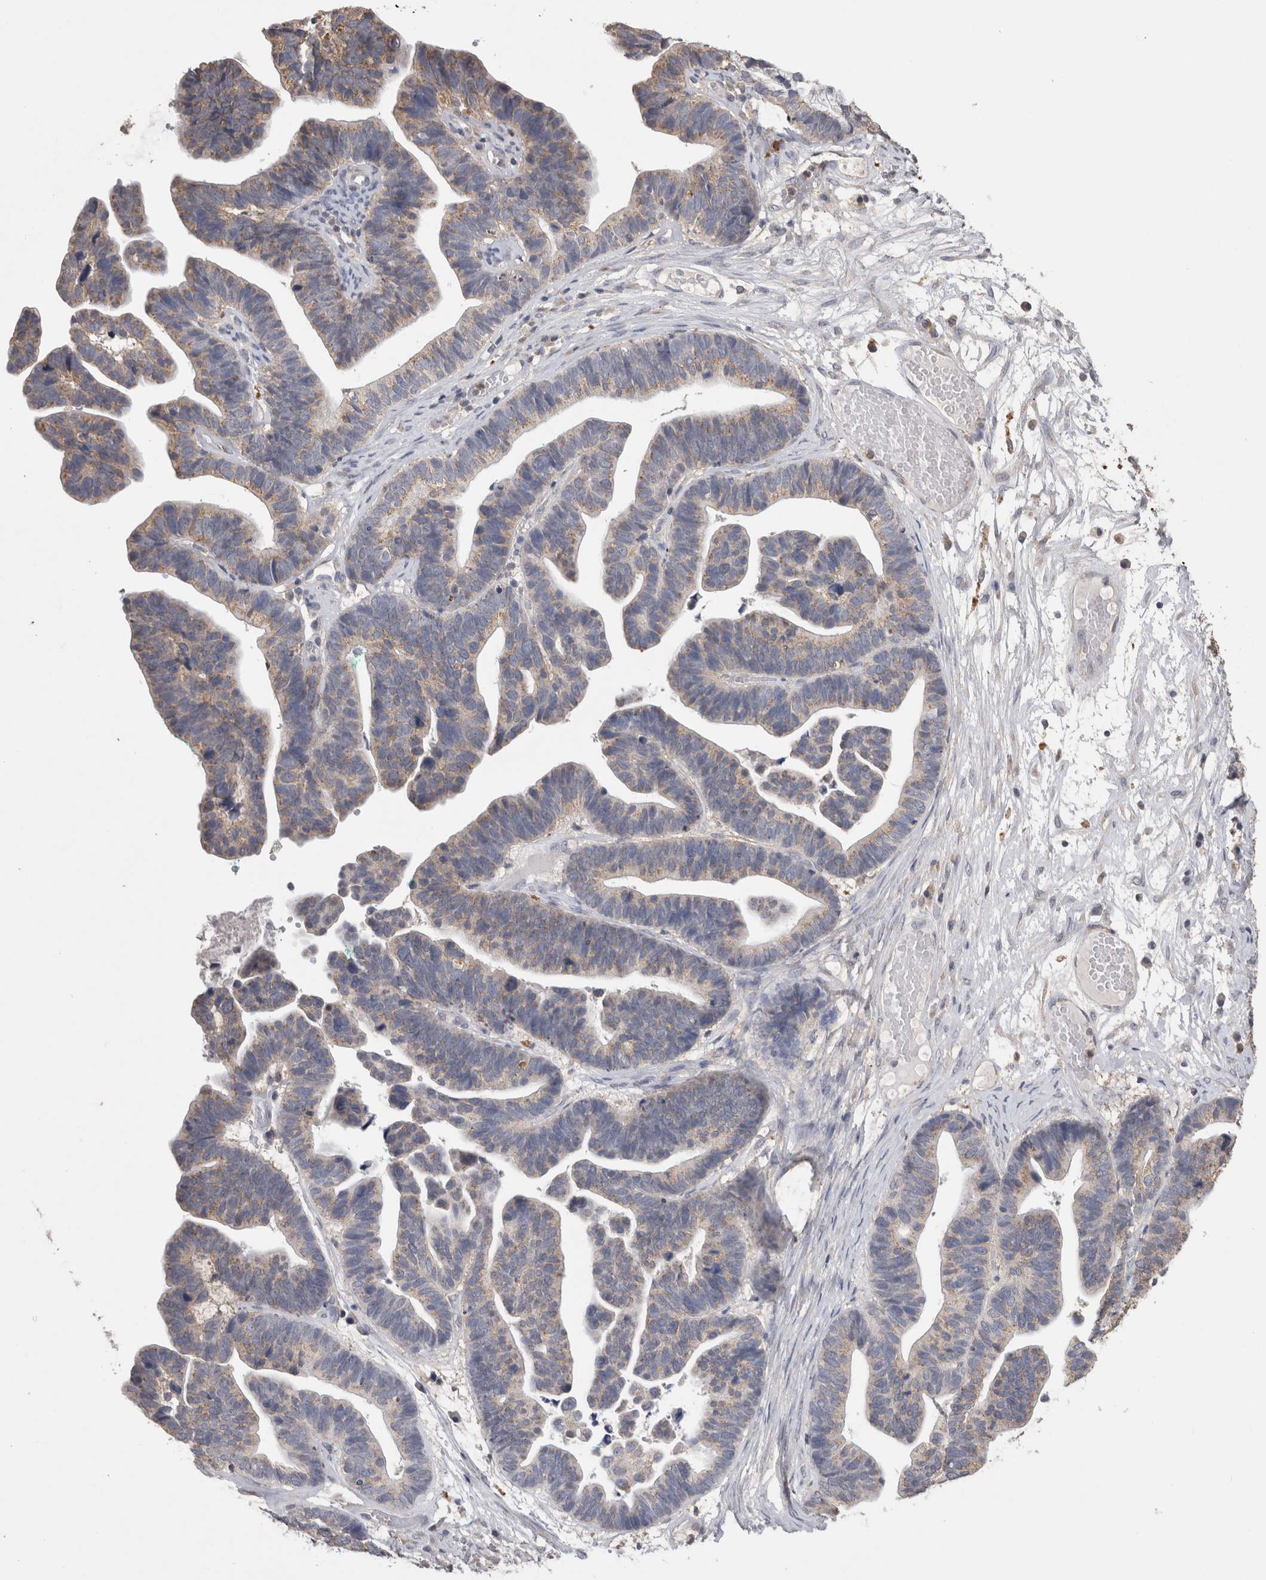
{"staining": {"intensity": "weak", "quantity": "25%-75%", "location": "cytoplasmic/membranous"}, "tissue": "ovarian cancer", "cell_type": "Tumor cells", "image_type": "cancer", "snomed": [{"axis": "morphology", "description": "Cystadenocarcinoma, serous, NOS"}, {"axis": "topography", "description": "Ovary"}], "caption": "Brown immunohistochemical staining in human ovarian cancer shows weak cytoplasmic/membranous expression in approximately 25%-75% of tumor cells. The staining is performed using DAB brown chromogen to label protein expression. The nuclei are counter-stained blue using hematoxylin.", "gene": "CNTFR", "patient": {"sex": "female", "age": 56}}